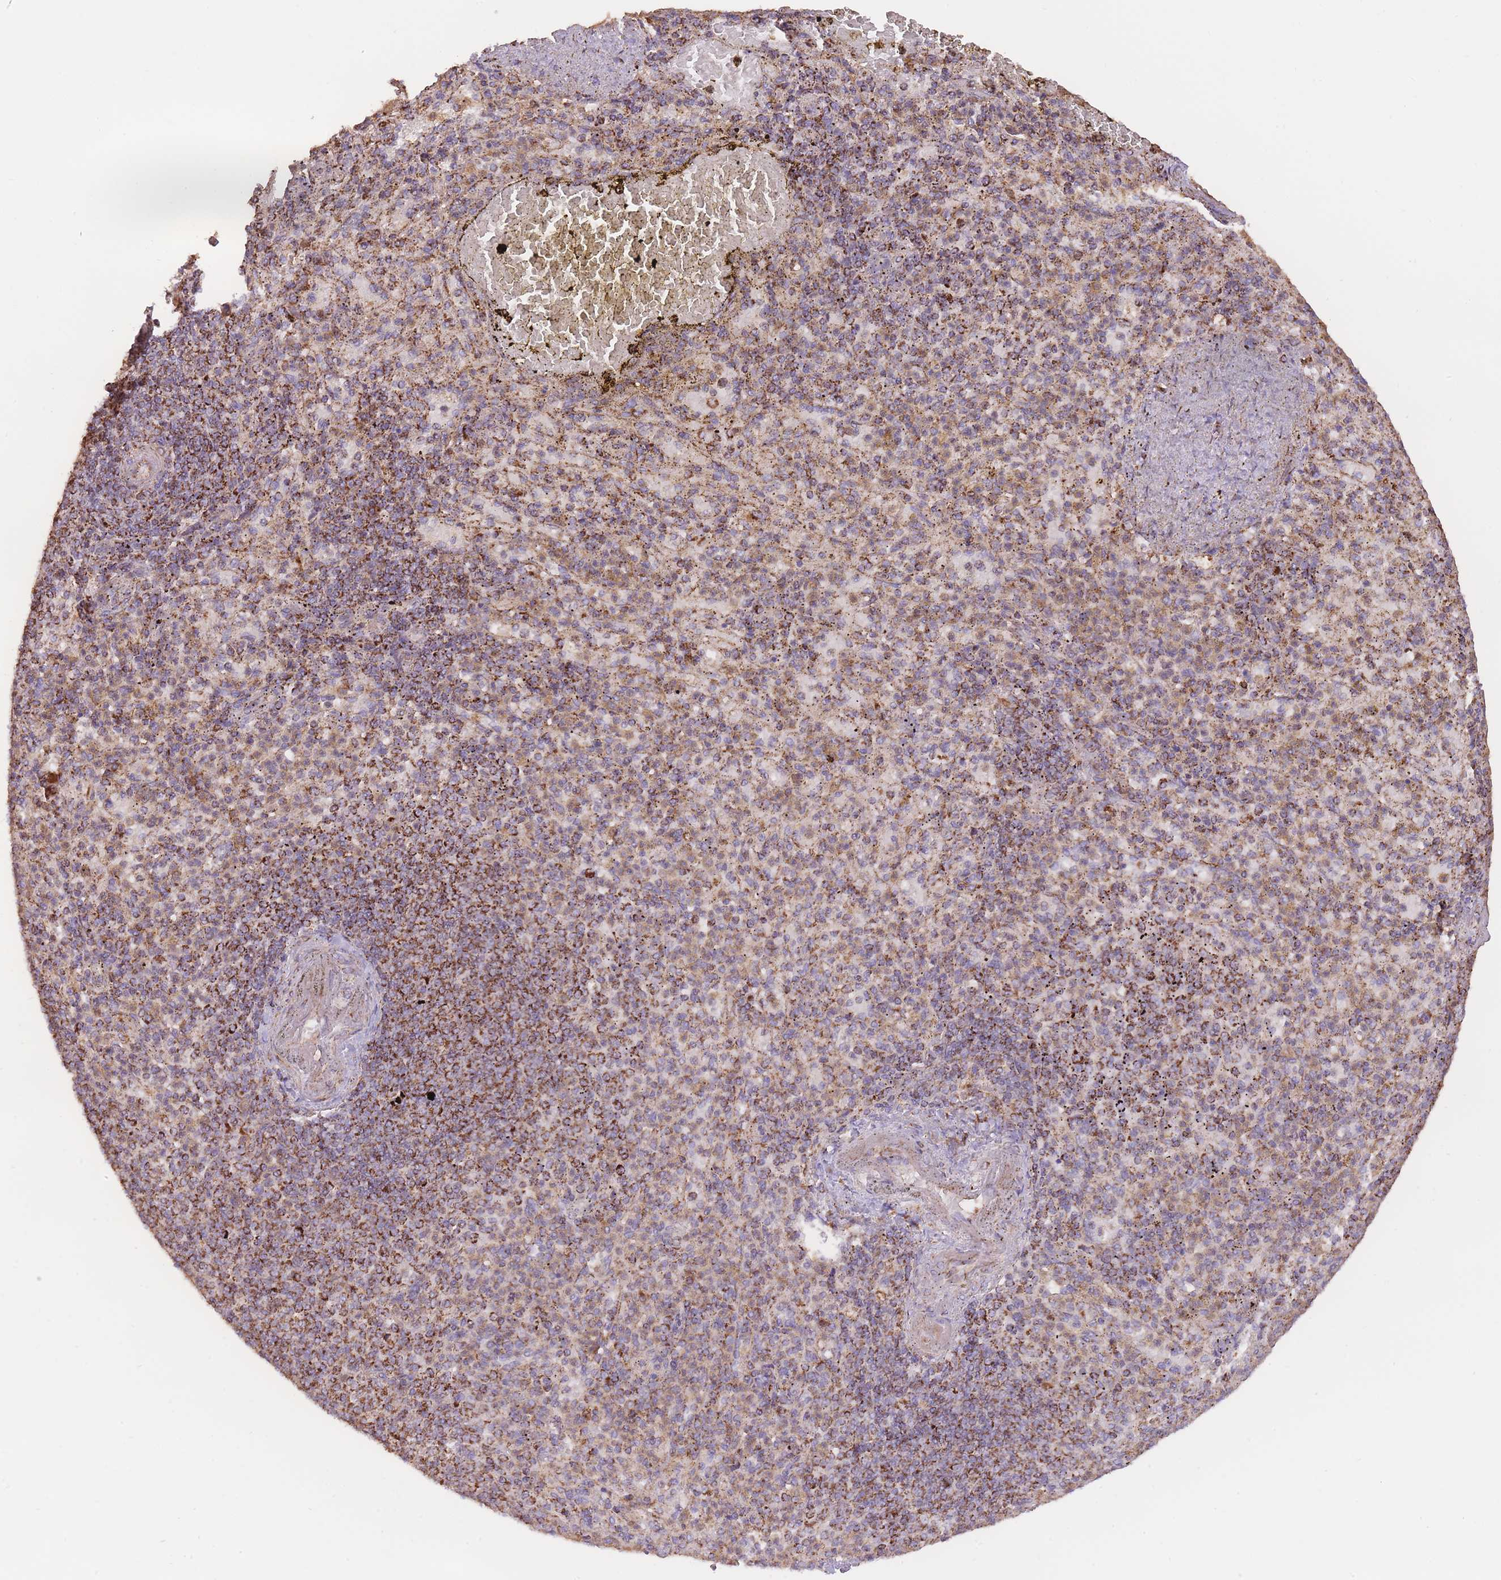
{"staining": {"intensity": "moderate", "quantity": "<25%", "location": "cytoplasmic/membranous"}, "tissue": "spleen", "cell_type": "Cells in red pulp", "image_type": "normal", "snomed": [{"axis": "morphology", "description": "Normal tissue, NOS"}, {"axis": "topography", "description": "Spleen"}], "caption": "Moderate cytoplasmic/membranous expression for a protein is identified in approximately <25% of cells in red pulp of unremarkable spleen using IHC.", "gene": "PREP", "patient": {"sex": "female", "age": 74}}